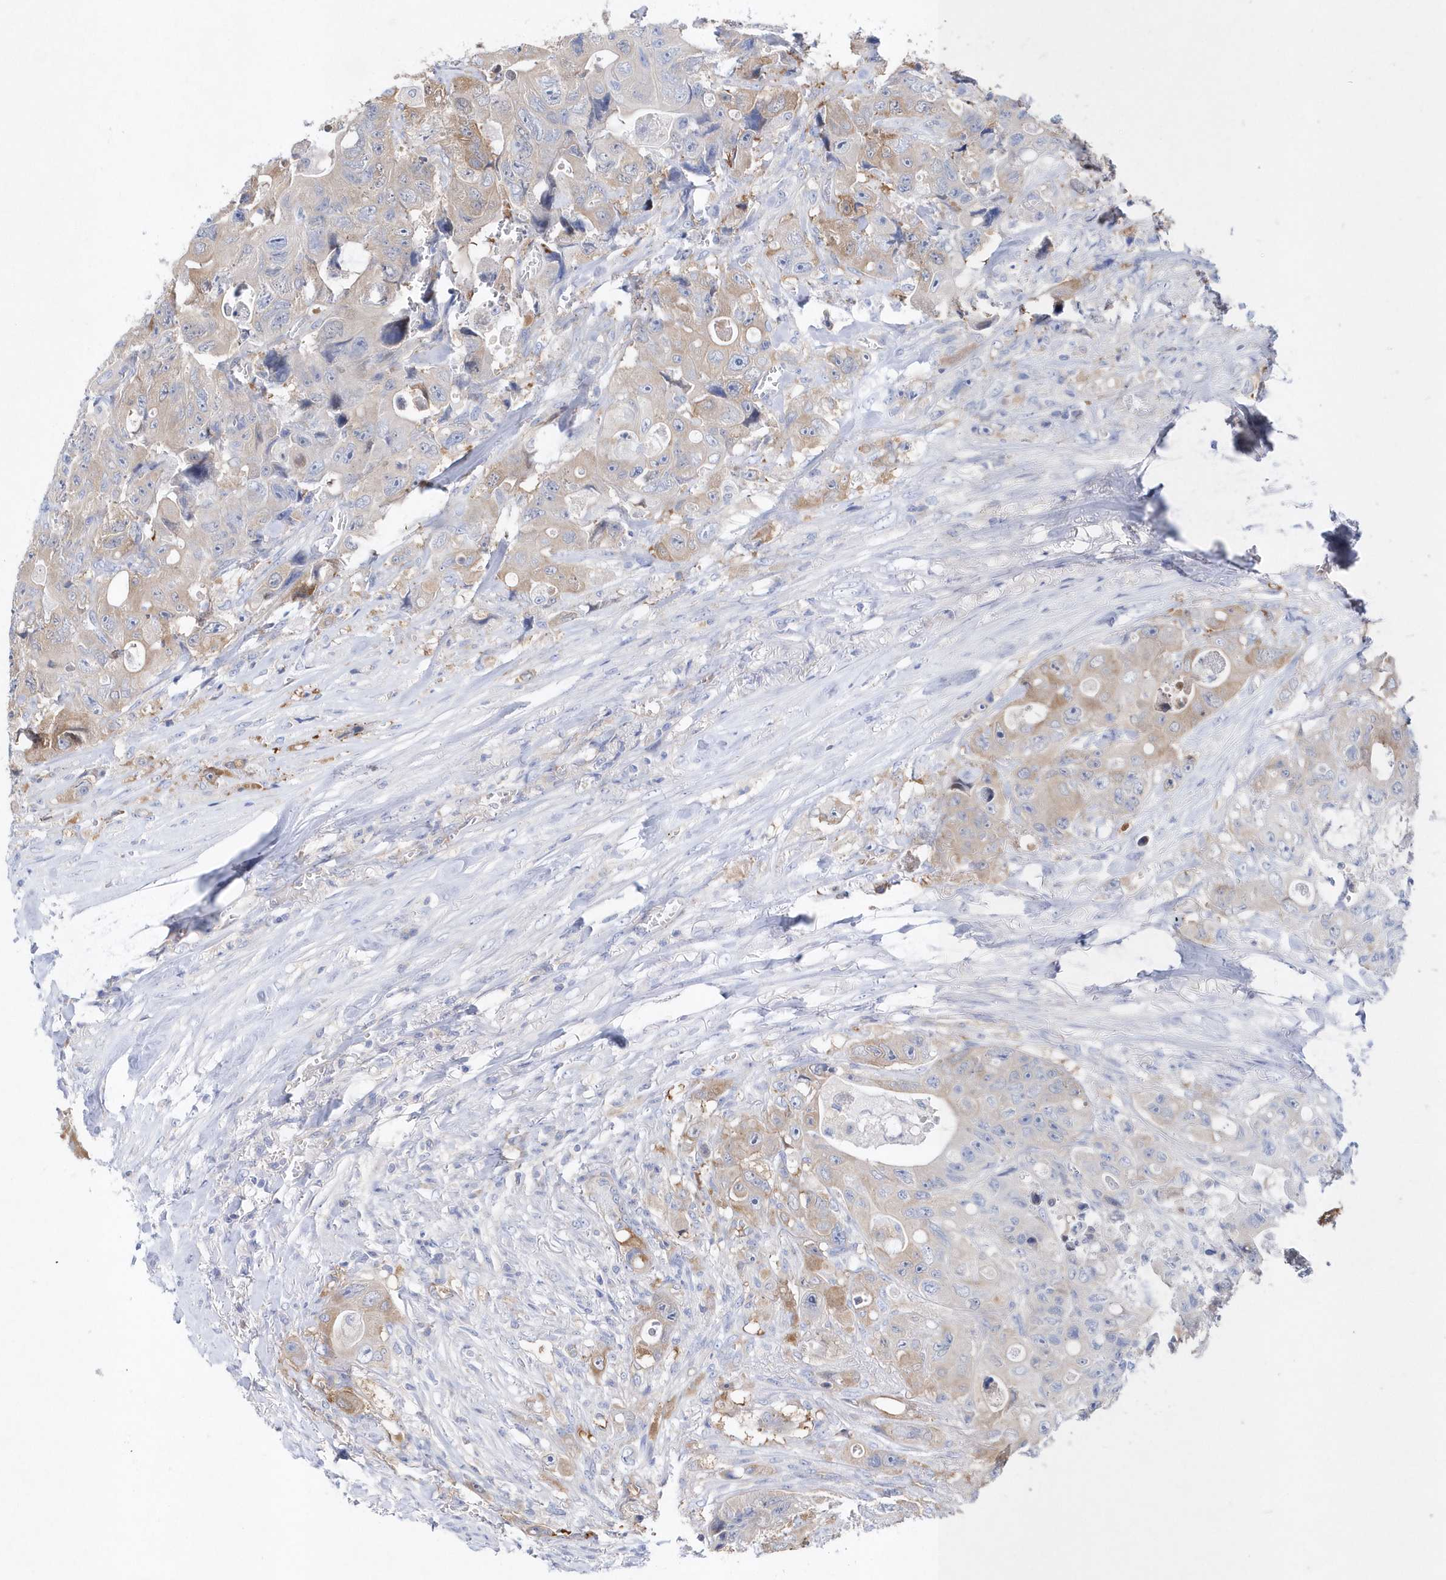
{"staining": {"intensity": "moderate", "quantity": ">75%", "location": "cytoplasmic/membranous"}, "tissue": "colorectal cancer", "cell_type": "Tumor cells", "image_type": "cancer", "snomed": [{"axis": "morphology", "description": "Adenocarcinoma, NOS"}, {"axis": "topography", "description": "Colon"}], "caption": "Immunohistochemical staining of human colorectal cancer reveals medium levels of moderate cytoplasmic/membranous protein positivity in approximately >75% of tumor cells. (Brightfield microscopy of DAB IHC at high magnification).", "gene": "JKAMP", "patient": {"sex": "female", "age": 46}}